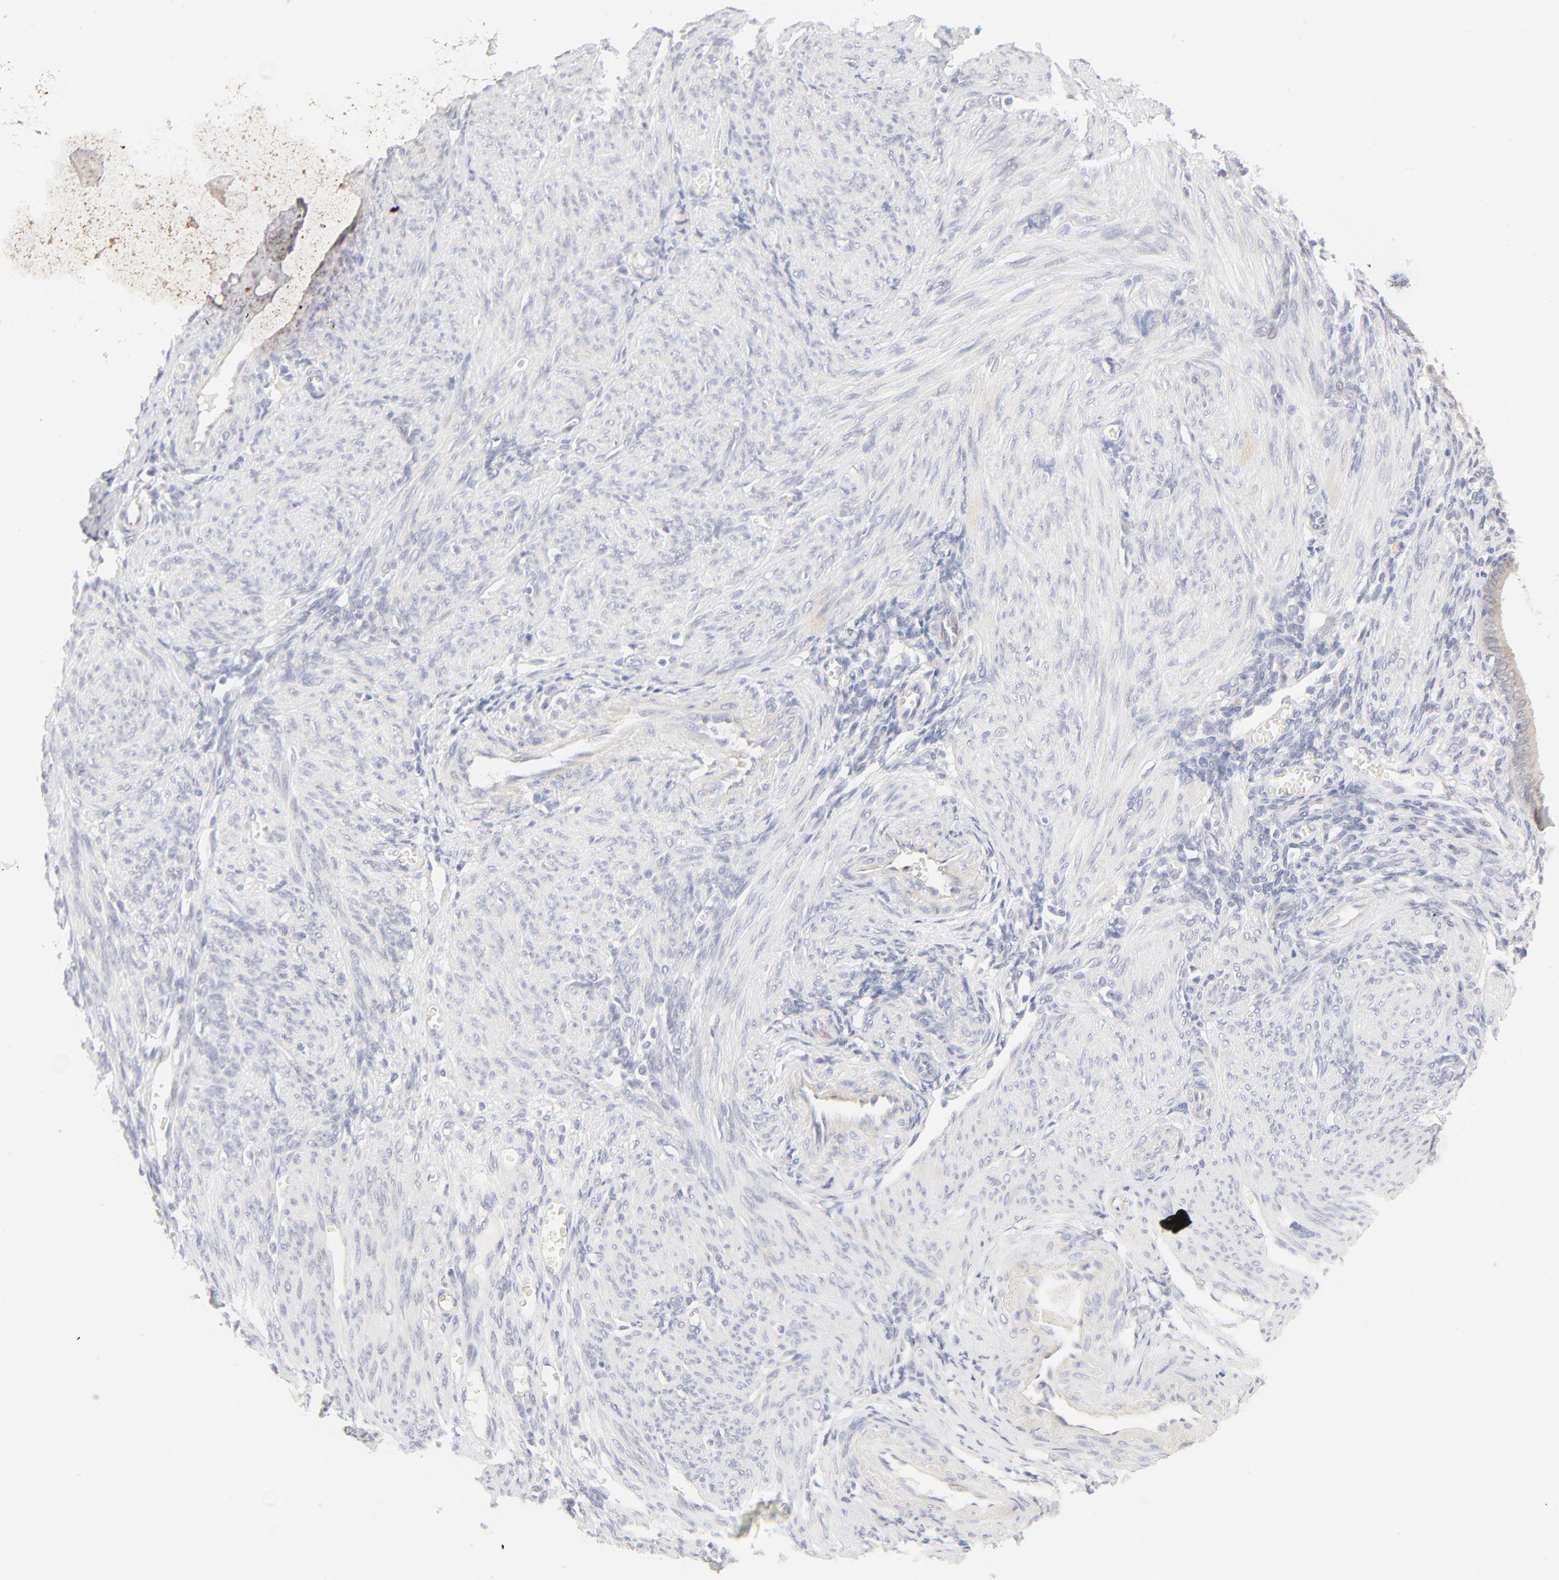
{"staining": {"intensity": "negative", "quantity": "none", "location": "none"}, "tissue": "endometrium", "cell_type": "Cells in endometrial stroma", "image_type": "normal", "snomed": [{"axis": "morphology", "description": "Normal tissue, NOS"}, {"axis": "topography", "description": "Endometrium"}], "caption": "Protein analysis of benign endometrium reveals no significant staining in cells in endometrial stroma.", "gene": "NKX2", "patient": {"sex": "female", "age": 72}}